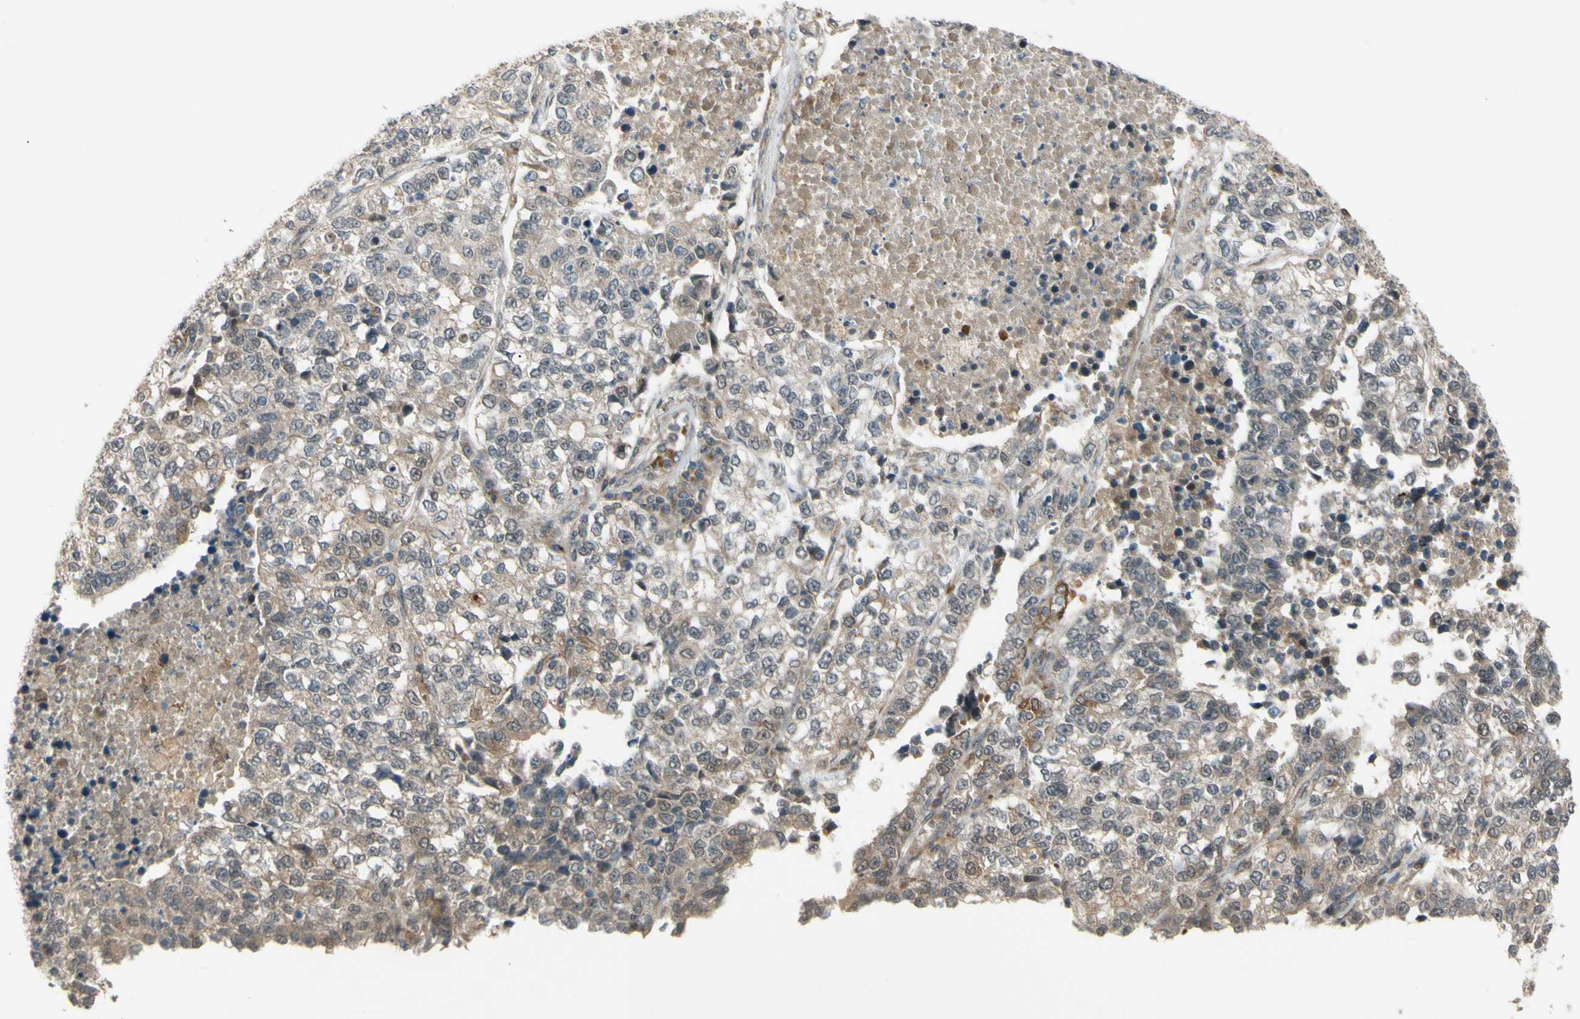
{"staining": {"intensity": "weak", "quantity": "25%-75%", "location": "cytoplasmic/membranous,nuclear"}, "tissue": "lung cancer", "cell_type": "Tumor cells", "image_type": "cancer", "snomed": [{"axis": "morphology", "description": "Adenocarcinoma, NOS"}, {"axis": "topography", "description": "Lung"}], "caption": "Weak cytoplasmic/membranous and nuclear protein expression is appreciated in approximately 25%-75% of tumor cells in lung cancer (adenocarcinoma).", "gene": "FLII", "patient": {"sex": "male", "age": 49}}